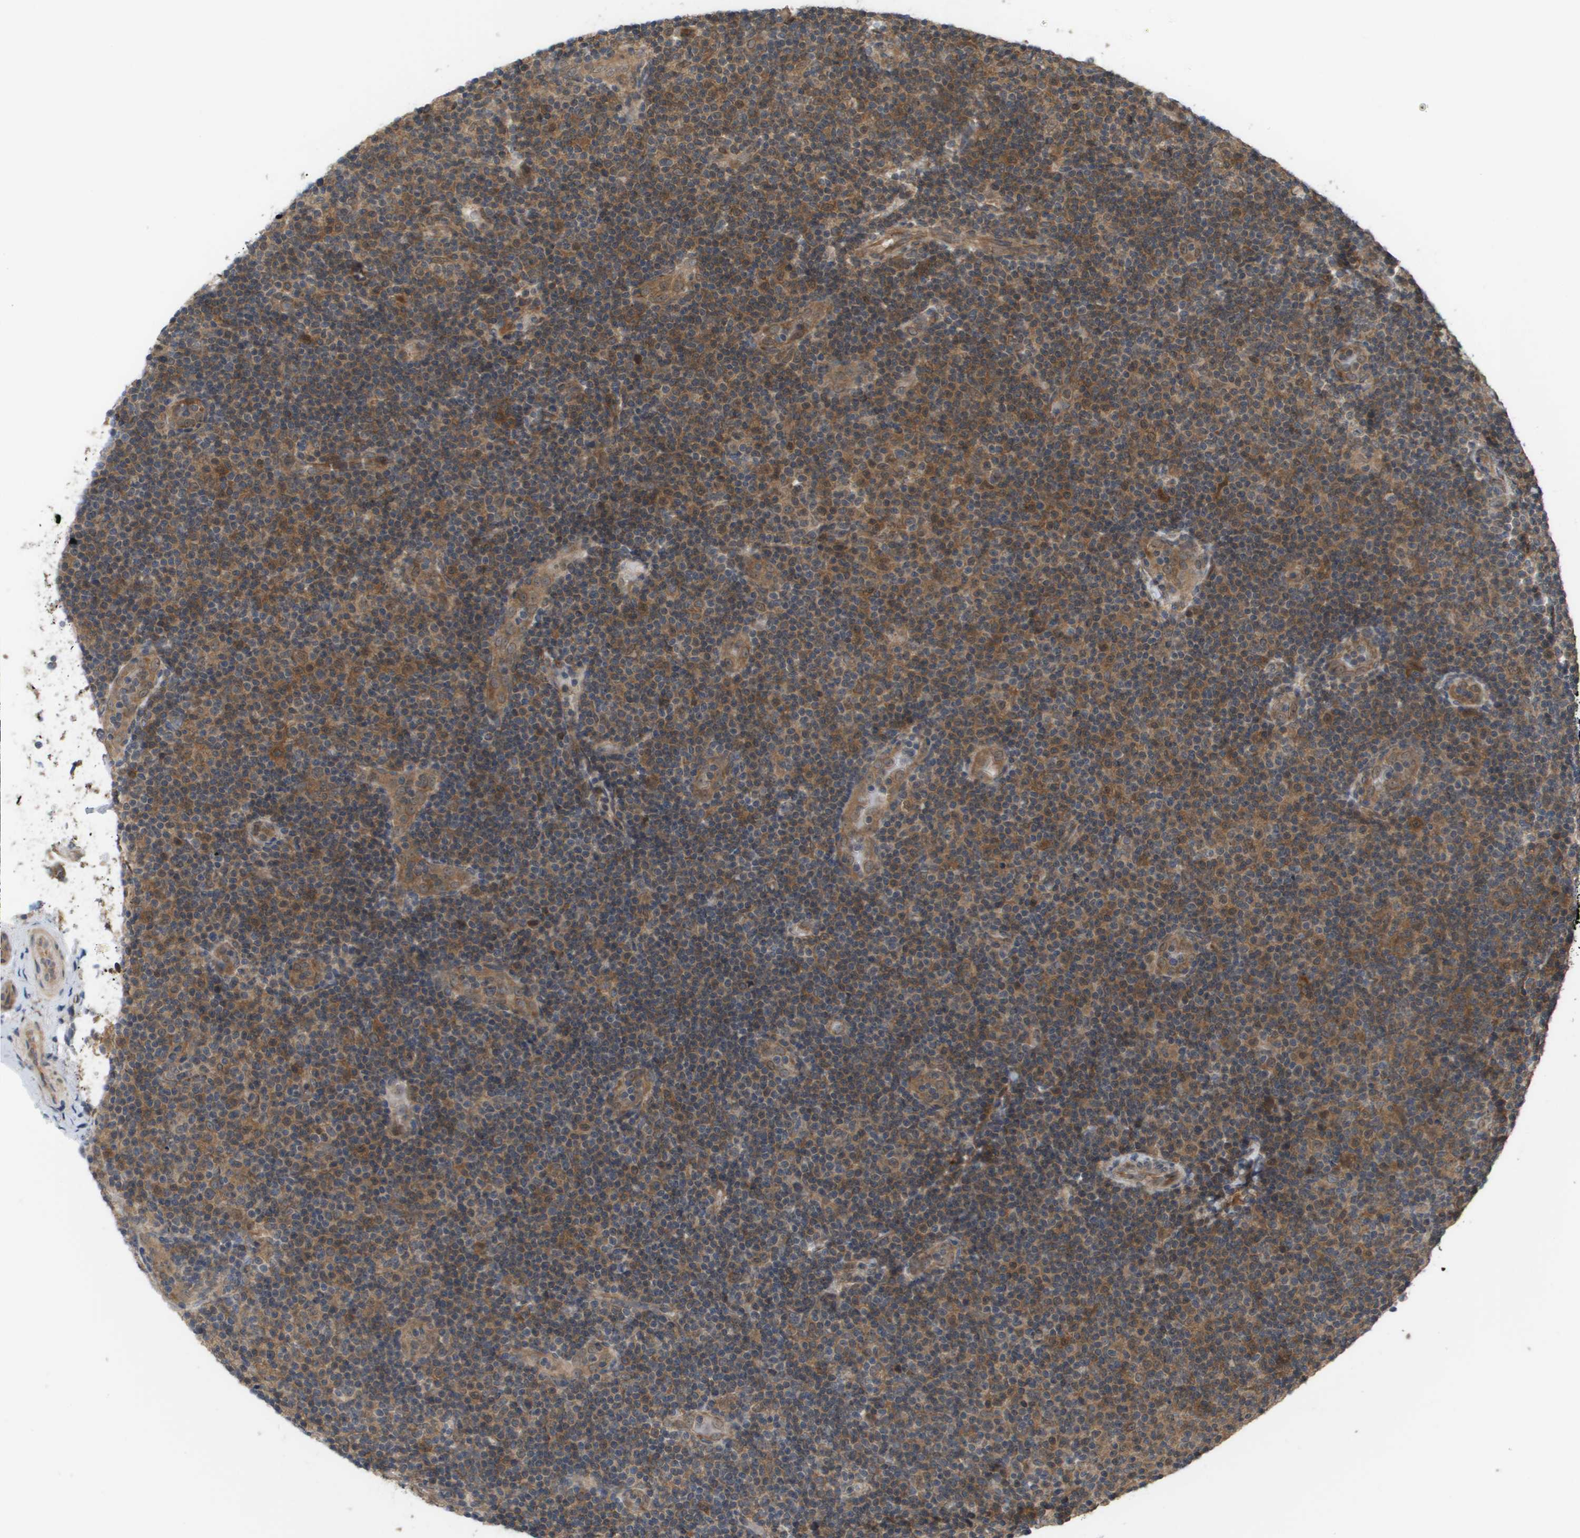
{"staining": {"intensity": "moderate", "quantity": ">75%", "location": "cytoplasmic/membranous,nuclear"}, "tissue": "lymphoma", "cell_type": "Tumor cells", "image_type": "cancer", "snomed": [{"axis": "morphology", "description": "Malignant lymphoma, non-Hodgkin's type, Low grade"}, {"axis": "topography", "description": "Lymph node"}], "caption": "A histopathology image of lymphoma stained for a protein demonstrates moderate cytoplasmic/membranous and nuclear brown staining in tumor cells.", "gene": "CTPS2", "patient": {"sex": "male", "age": 83}}